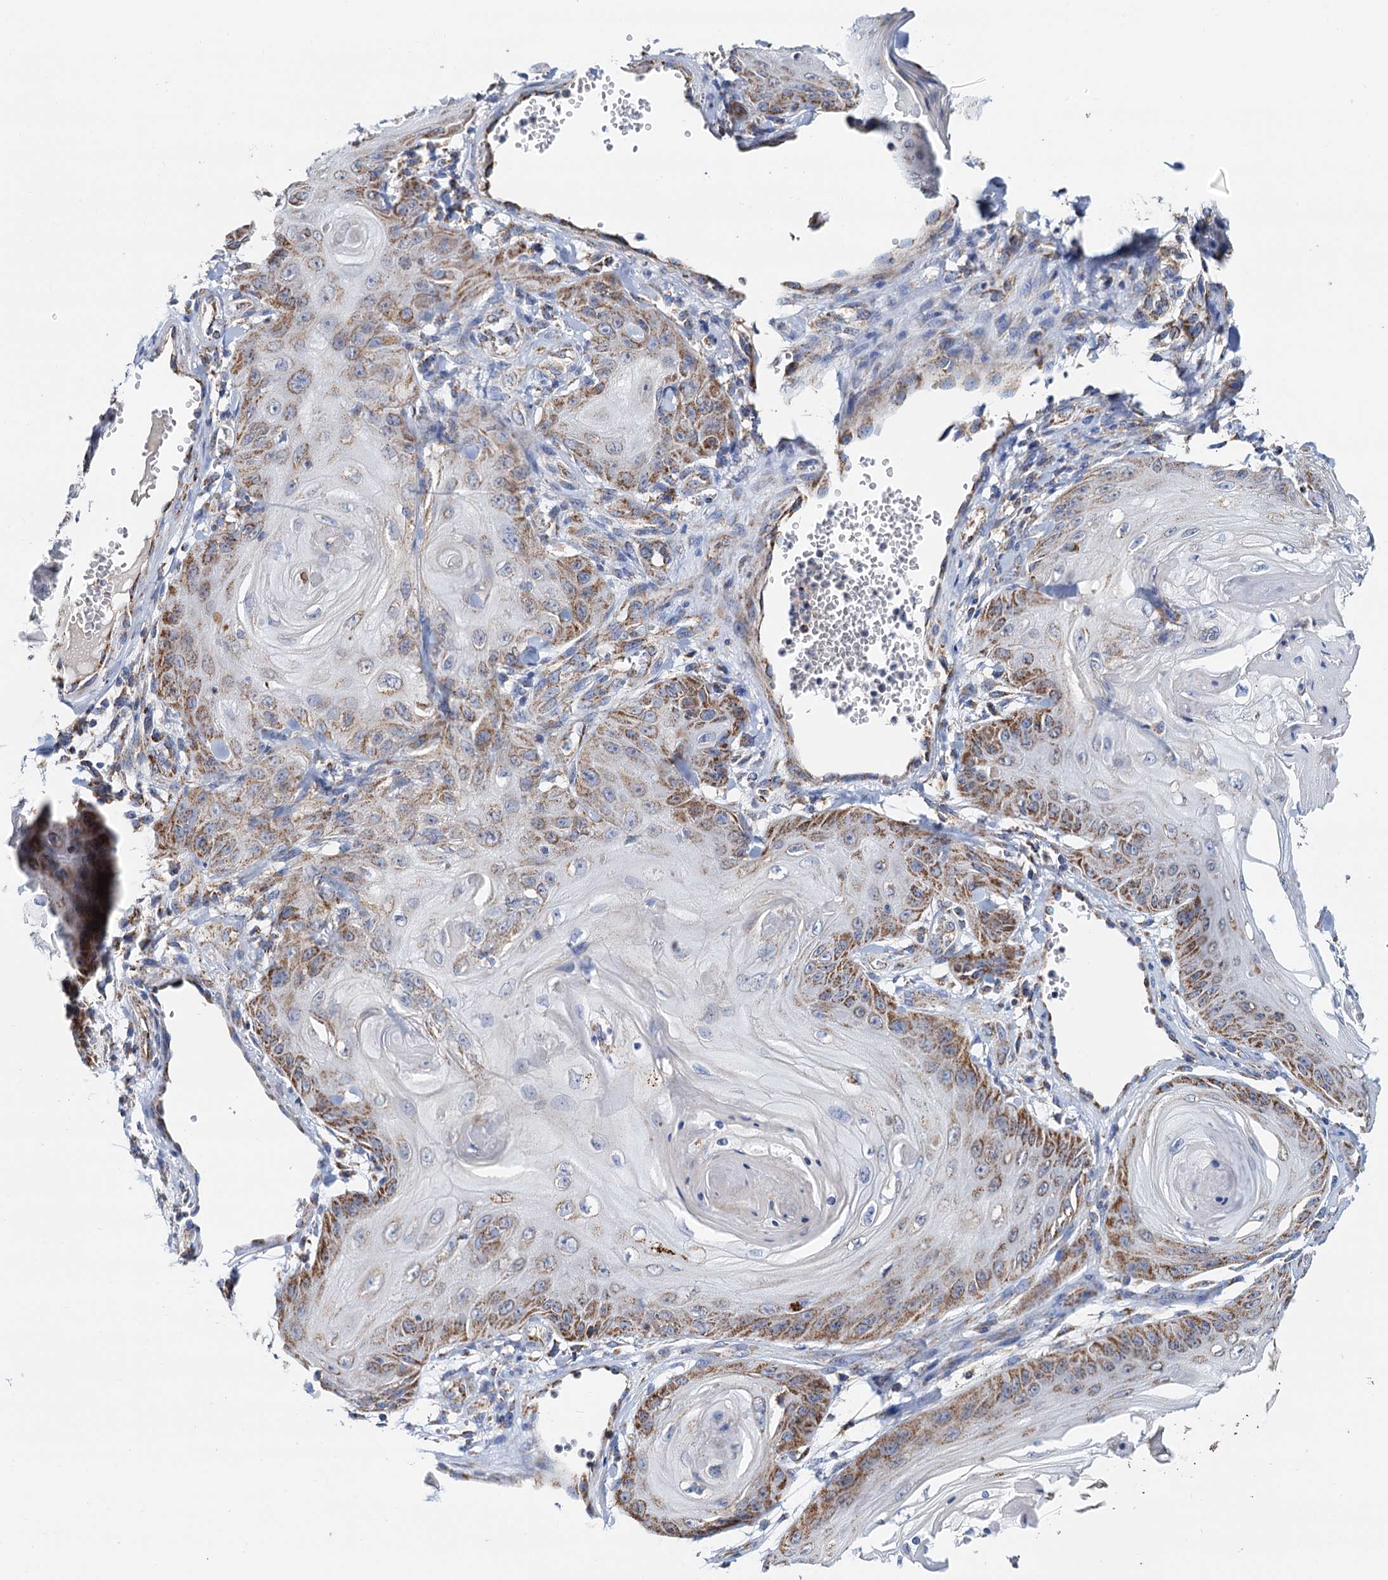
{"staining": {"intensity": "moderate", "quantity": "25%-75%", "location": "cytoplasmic/membranous"}, "tissue": "skin cancer", "cell_type": "Tumor cells", "image_type": "cancer", "snomed": [{"axis": "morphology", "description": "Squamous cell carcinoma, NOS"}, {"axis": "topography", "description": "Skin"}], "caption": "Moderate cytoplasmic/membranous protein expression is seen in about 25%-75% of tumor cells in skin cancer. The protein of interest is shown in brown color, while the nuclei are stained blue.", "gene": "C2CD3", "patient": {"sex": "male", "age": 74}}